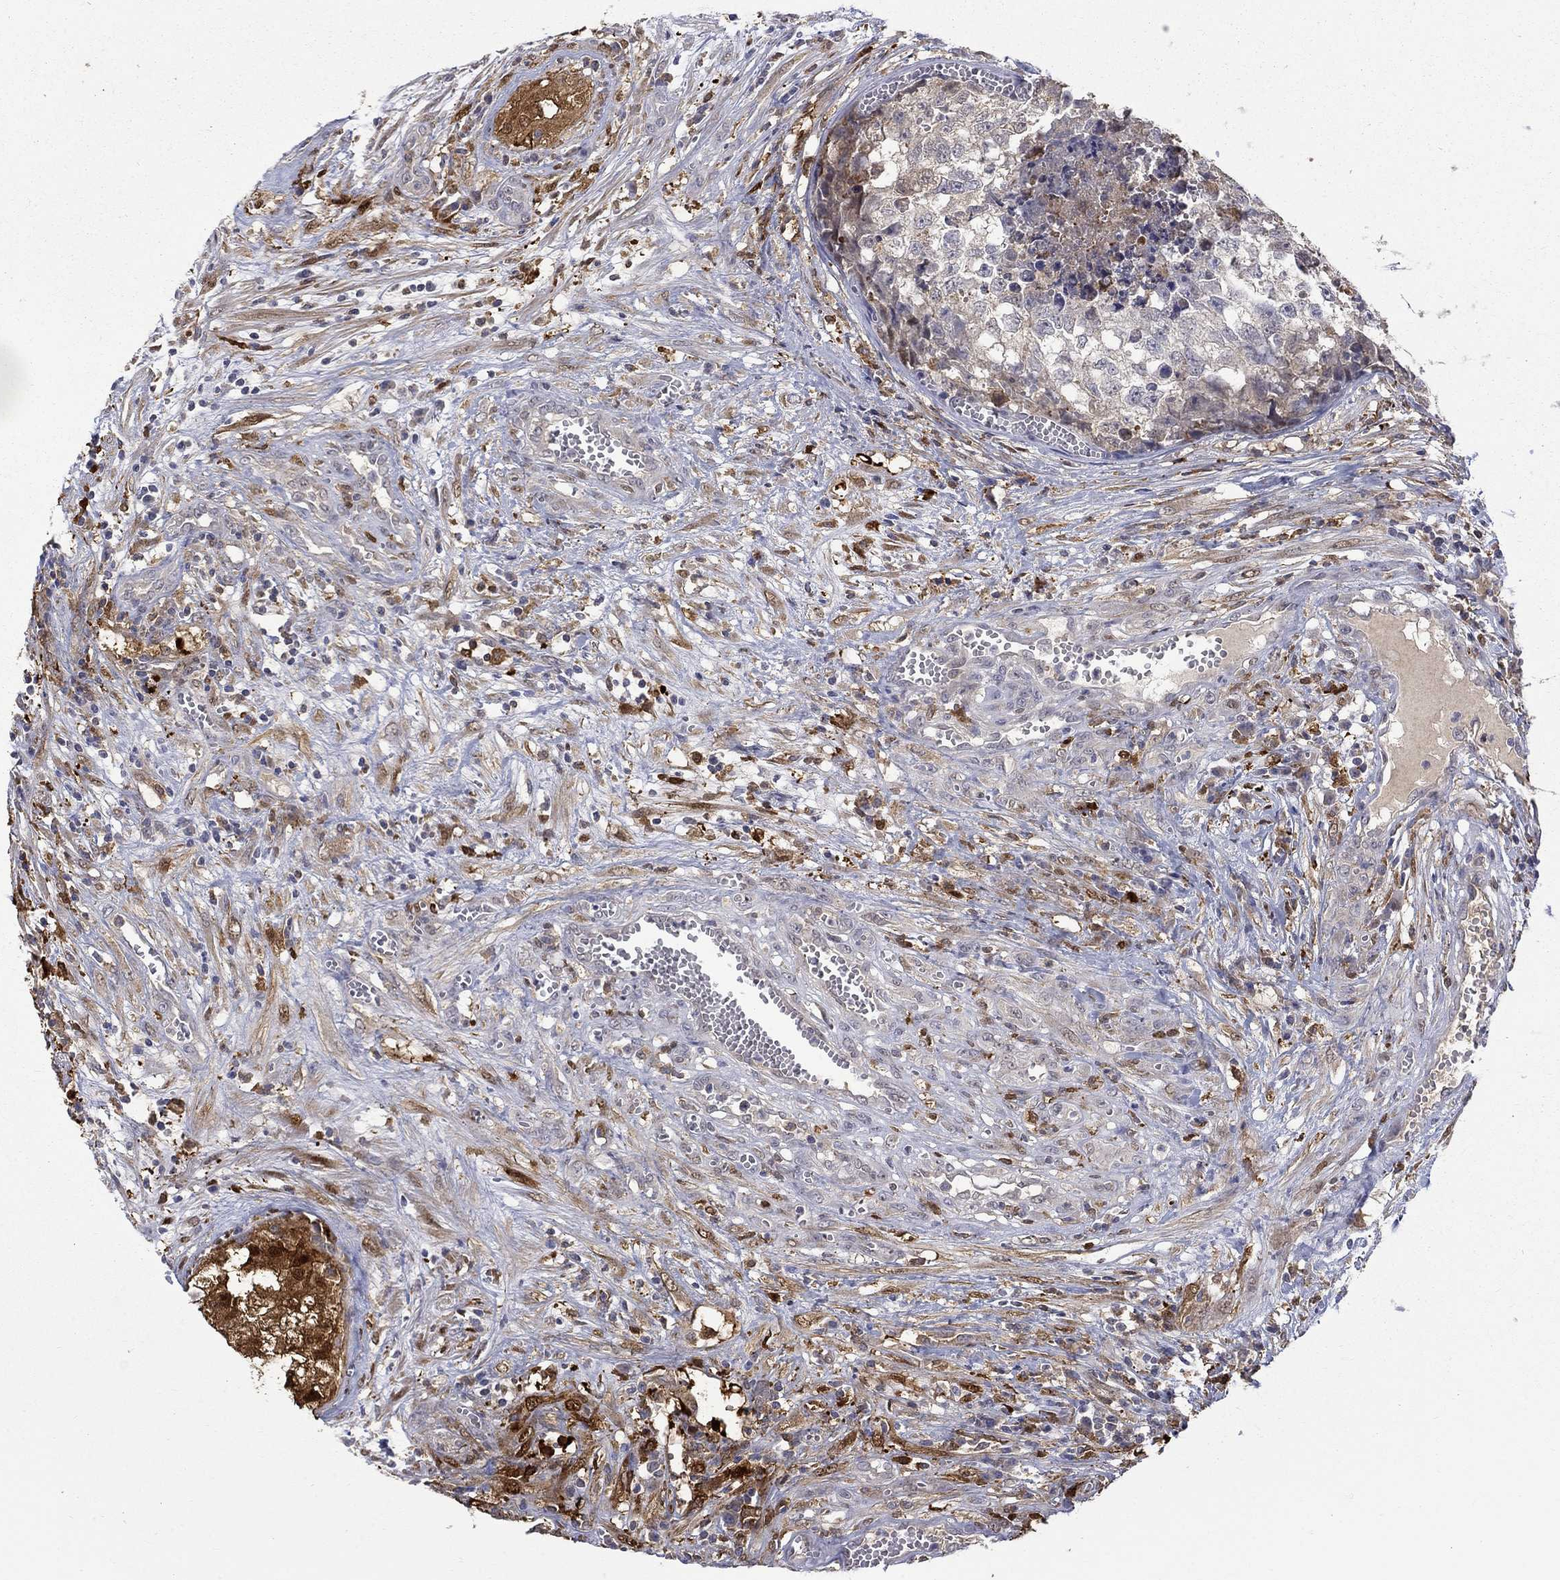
{"staining": {"intensity": "strong", "quantity": "<25%", "location": "cytoplasmic/membranous"}, "tissue": "testis cancer", "cell_type": "Tumor cells", "image_type": "cancer", "snomed": [{"axis": "morphology", "description": "Seminoma, NOS"}, {"axis": "morphology", "description": "Carcinoma, Embryonal, NOS"}, {"axis": "topography", "description": "Testis"}], "caption": "Protein staining of testis seminoma tissue reveals strong cytoplasmic/membranous positivity in about <25% of tumor cells.", "gene": "PCBP3", "patient": {"sex": "male", "age": 22}}